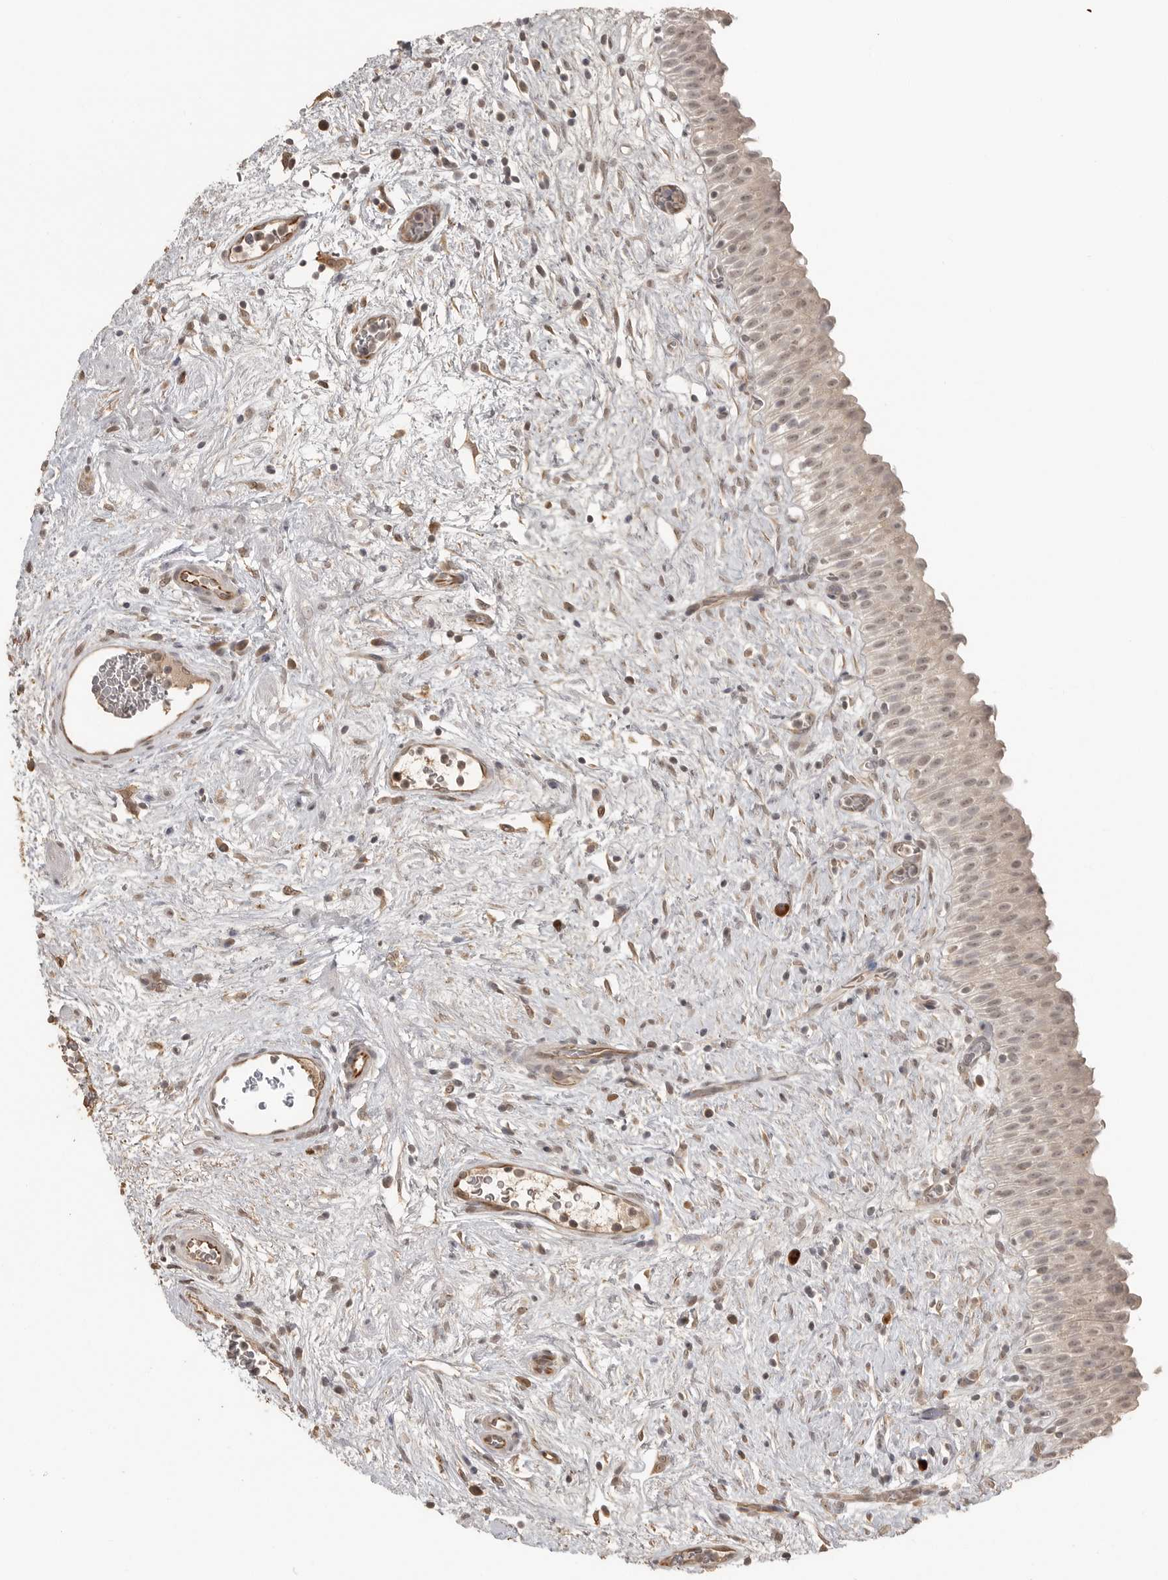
{"staining": {"intensity": "weak", "quantity": ">75%", "location": "nuclear"}, "tissue": "urinary bladder", "cell_type": "Urothelial cells", "image_type": "normal", "snomed": [{"axis": "morphology", "description": "Normal tissue, NOS"}, {"axis": "topography", "description": "Urinary bladder"}], "caption": "Immunohistochemical staining of benign urinary bladder shows low levels of weak nuclear staining in about >75% of urothelial cells.", "gene": "SMG8", "patient": {"sex": "male", "age": 82}}